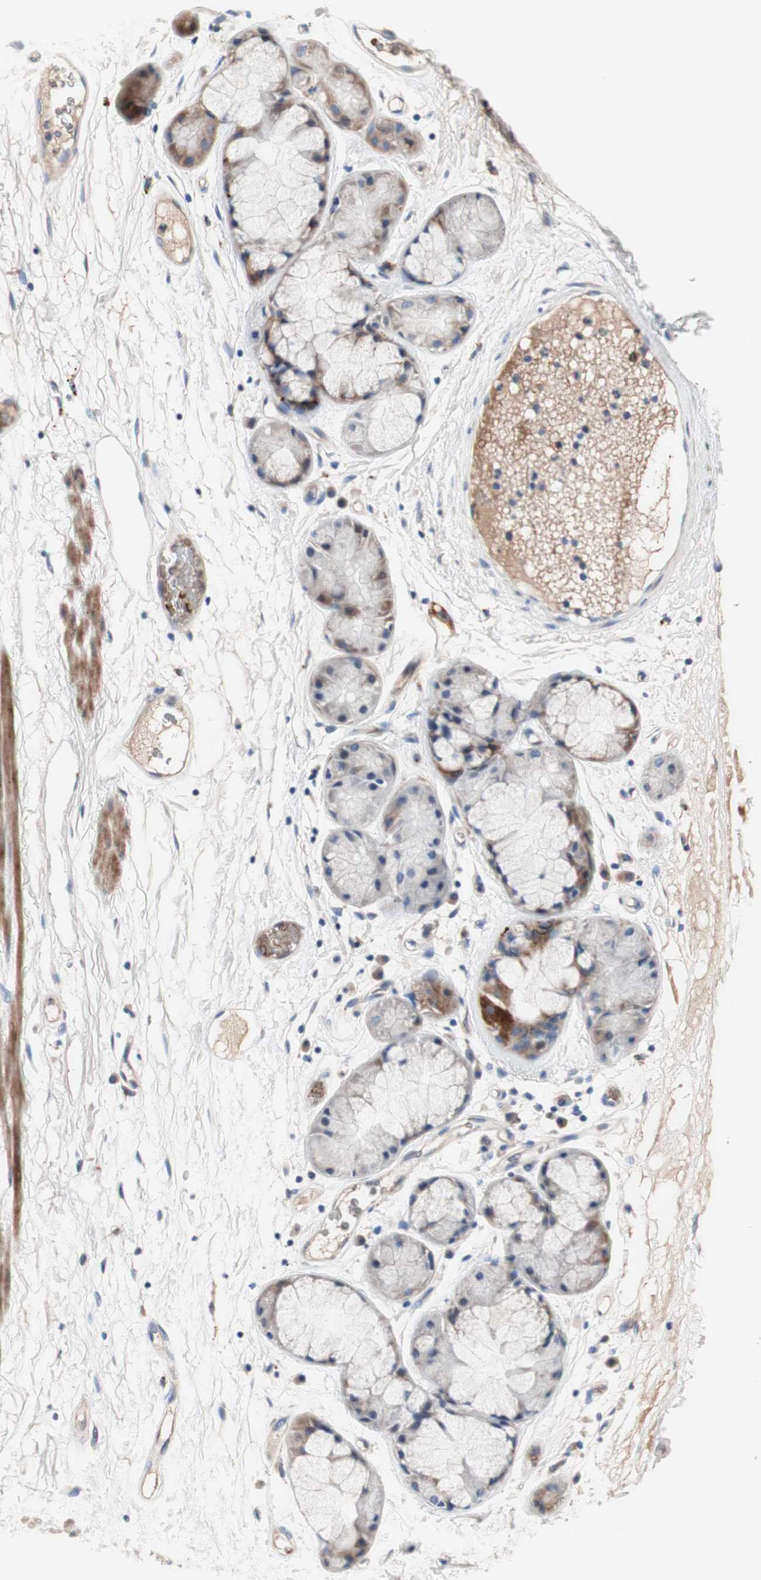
{"staining": {"intensity": "moderate", "quantity": "25%-75%", "location": "cytoplasmic/membranous"}, "tissue": "bronchus", "cell_type": "Respiratory epithelial cells", "image_type": "normal", "snomed": [{"axis": "morphology", "description": "Normal tissue, NOS"}, {"axis": "topography", "description": "Bronchus"}], "caption": "A micrograph of human bronchus stained for a protein displays moderate cytoplasmic/membranous brown staining in respiratory epithelial cells. The staining was performed using DAB to visualize the protein expression in brown, while the nuclei were stained in blue with hematoxylin (Magnification: 20x).", "gene": "CDON", "patient": {"sex": "male", "age": 66}}